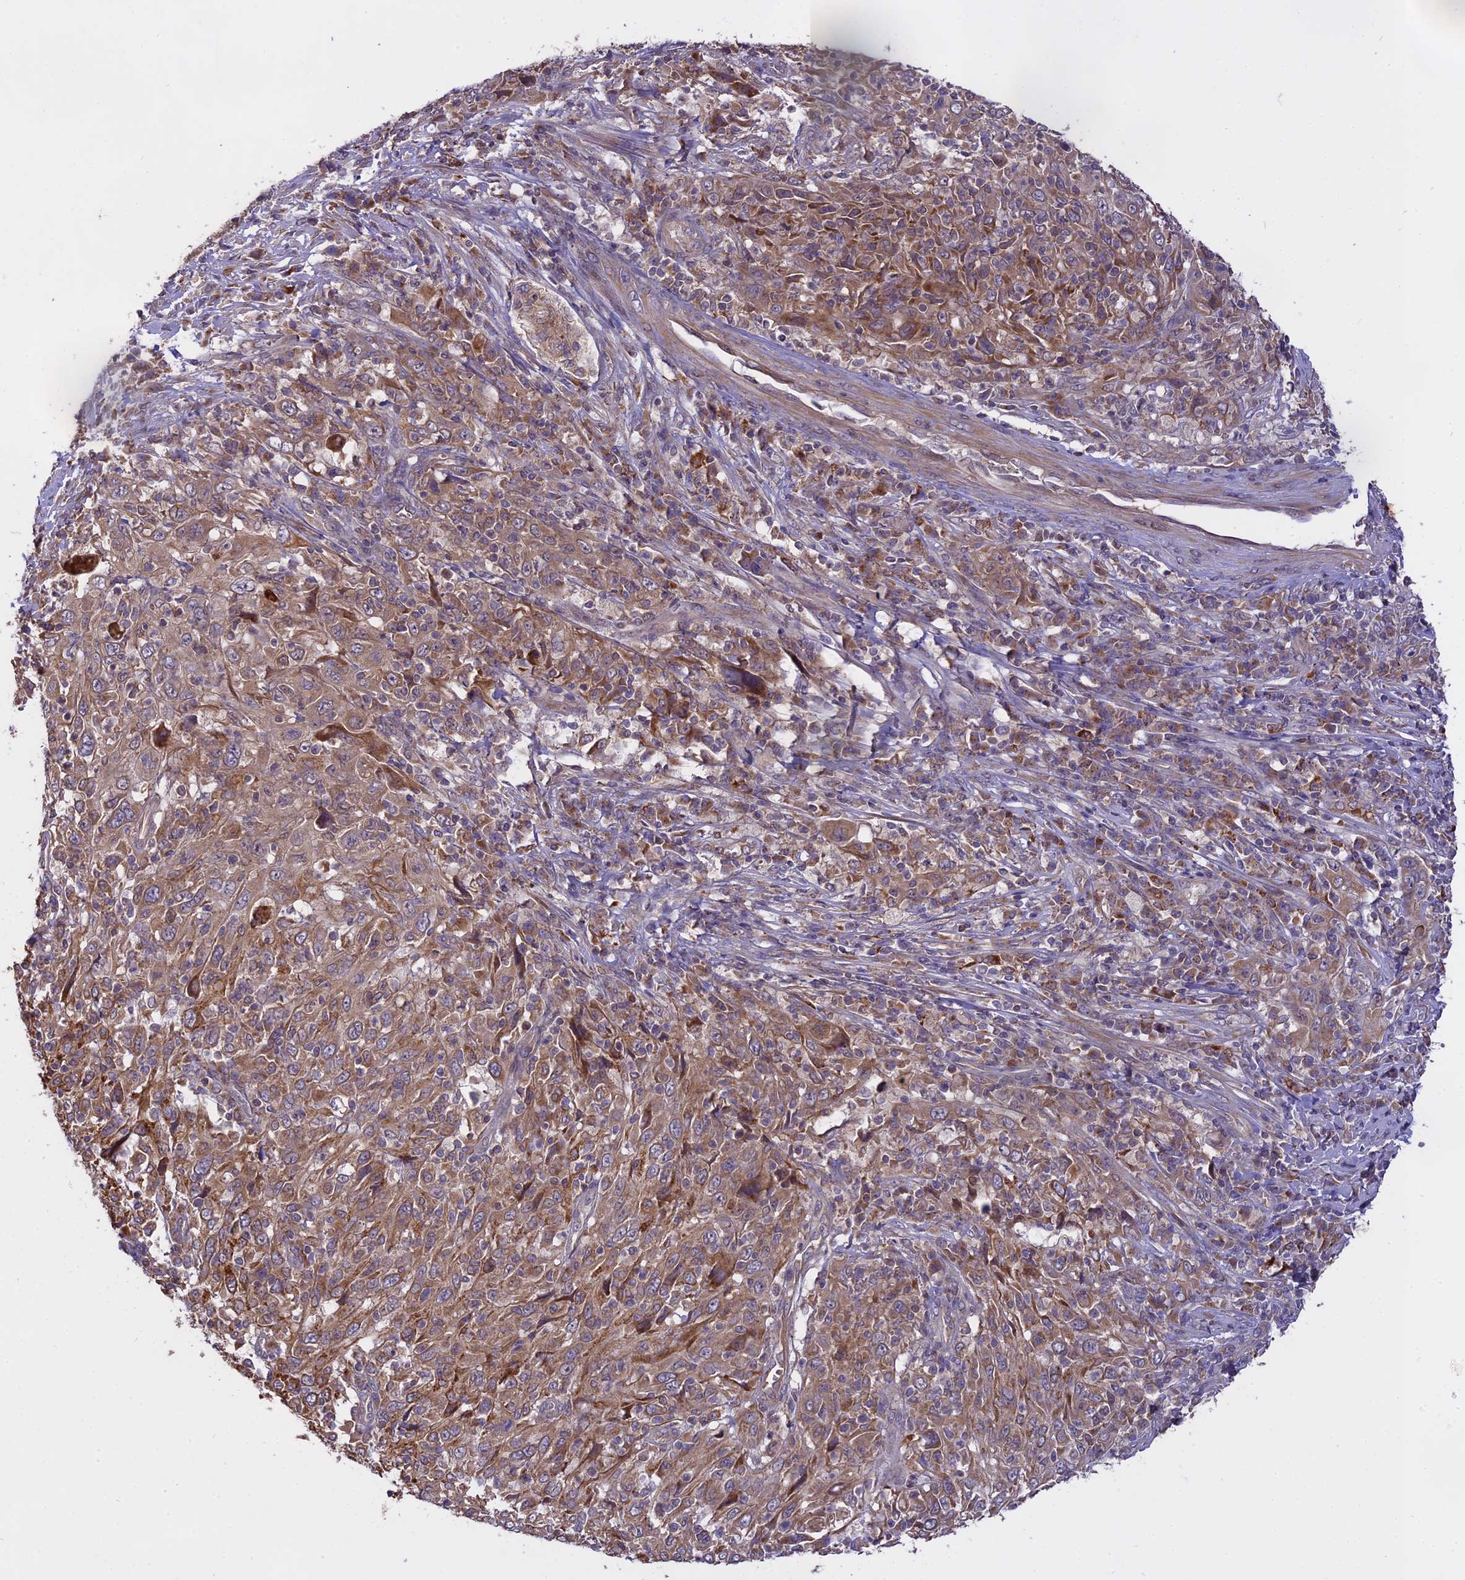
{"staining": {"intensity": "moderate", "quantity": ">75%", "location": "cytoplasmic/membranous"}, "tissue": "cervical cancer", "cell_type": "Tumor cells", "image_type": "cancer", "snomed": [{"axis": "morphology", "description": "Squamous cell carcinoma, NOS"}, {"axis": "topography", "description": "Cervix"}], "caption": "There is medium levels of moderate cytoplasmic/membranous expression in tumor cells of cervical cancer (squamous cell carcinoma), as demonstrated by immunohistochemical staining (brown color).", "gene": "MEMO1", "patient": {"sex": "female", "age": 46}}